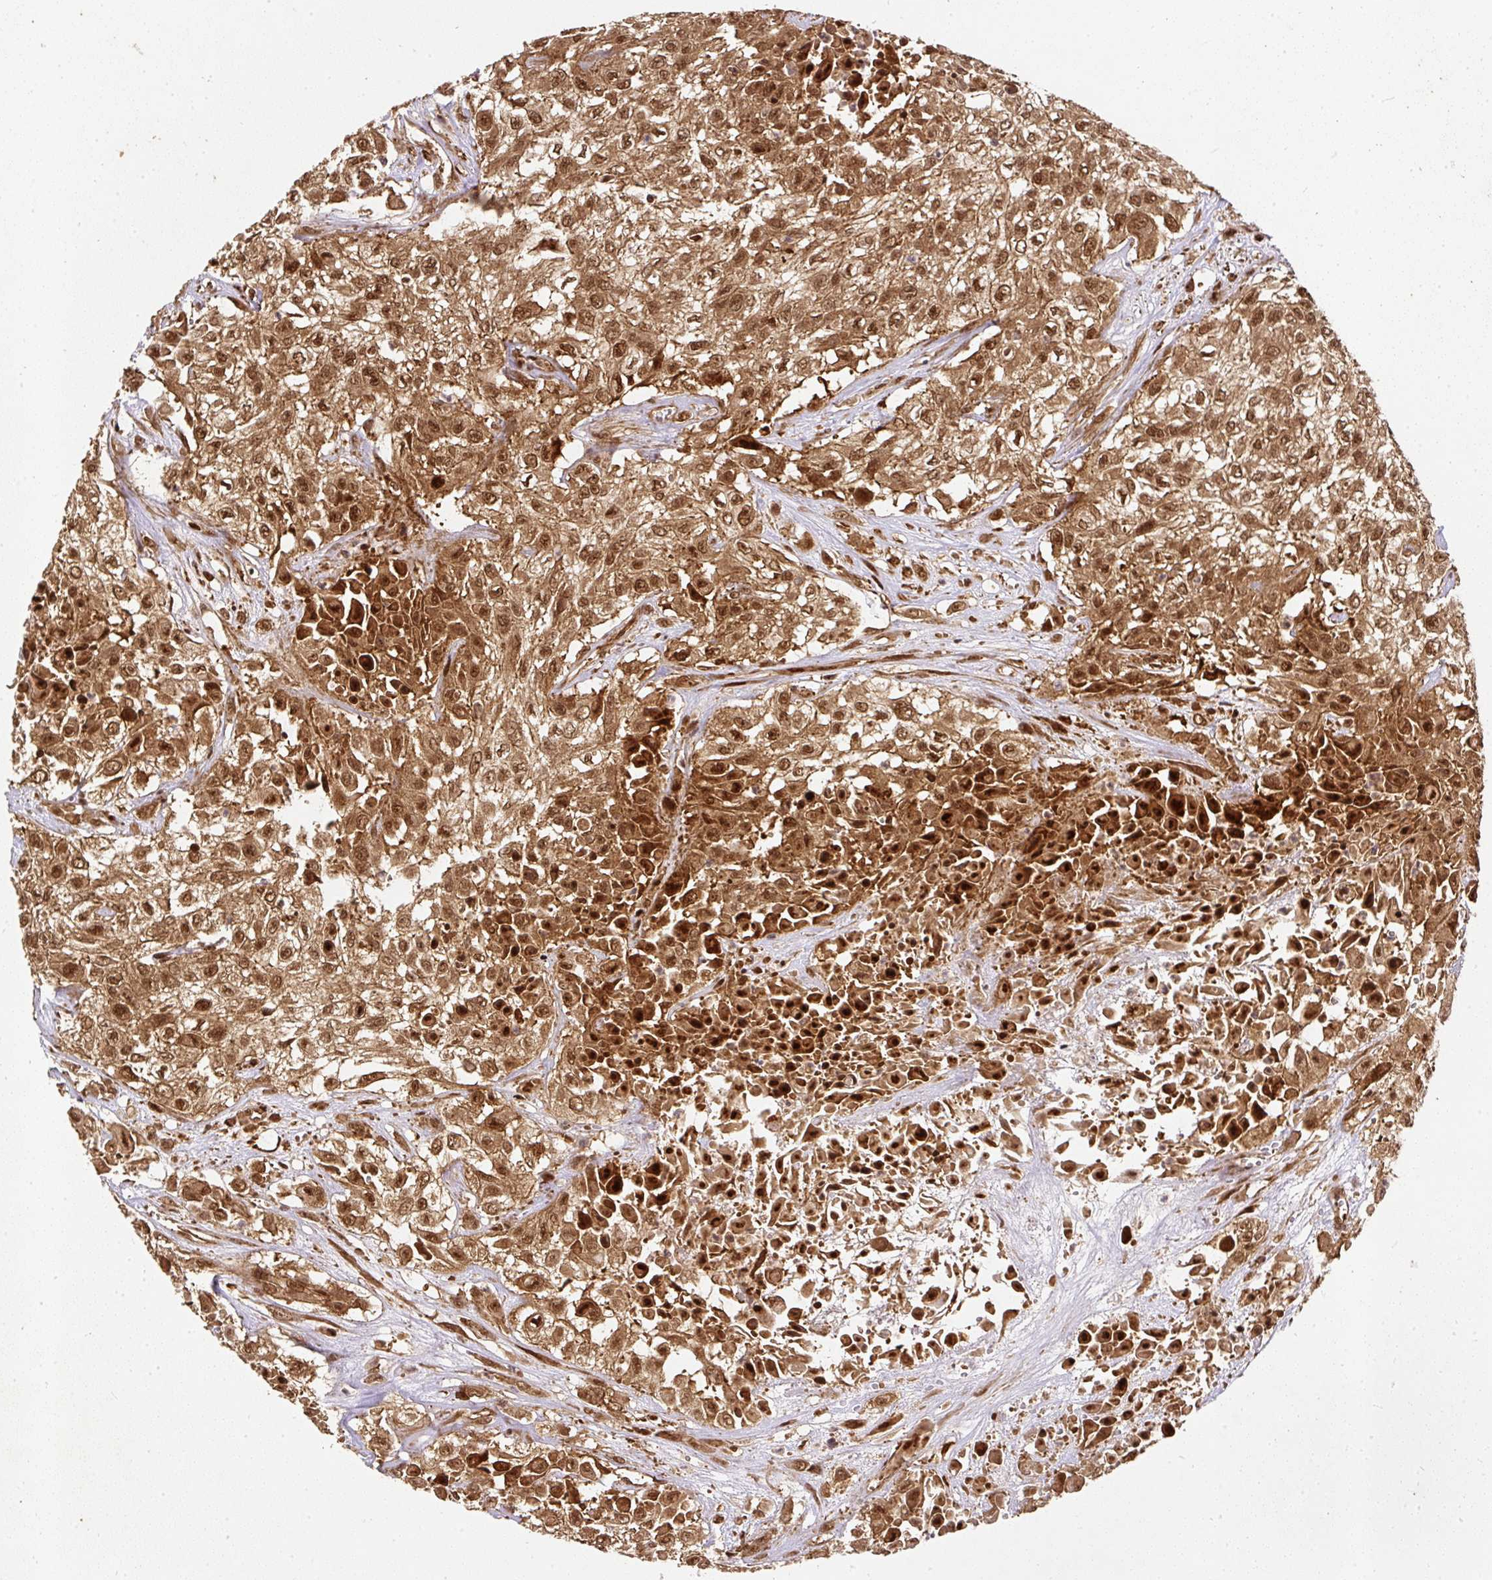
{"staining": {"intensity": "strong", "quantity": ">75%", "location": "cytoplasmic/membranous,nuclear"}, "tissue": "urothelial cancer", "cell_type": "Tumor cells", "image_type": "cancer", "snomed": [{"axis": "morphology", "description": "Urothelial carcinoma, High grade"}, {"axis": "topography", "description": "Urinary bladder"}], "caption": "High-grade urothelial carcinoma tissue shows strong cytoplasmic/membranous and nuclear positivity in about >75% of tumor cells, visualized by immunohistochemistry.", "gene": "PSMD1", "patient": {"sex": "male", "age": 57}}